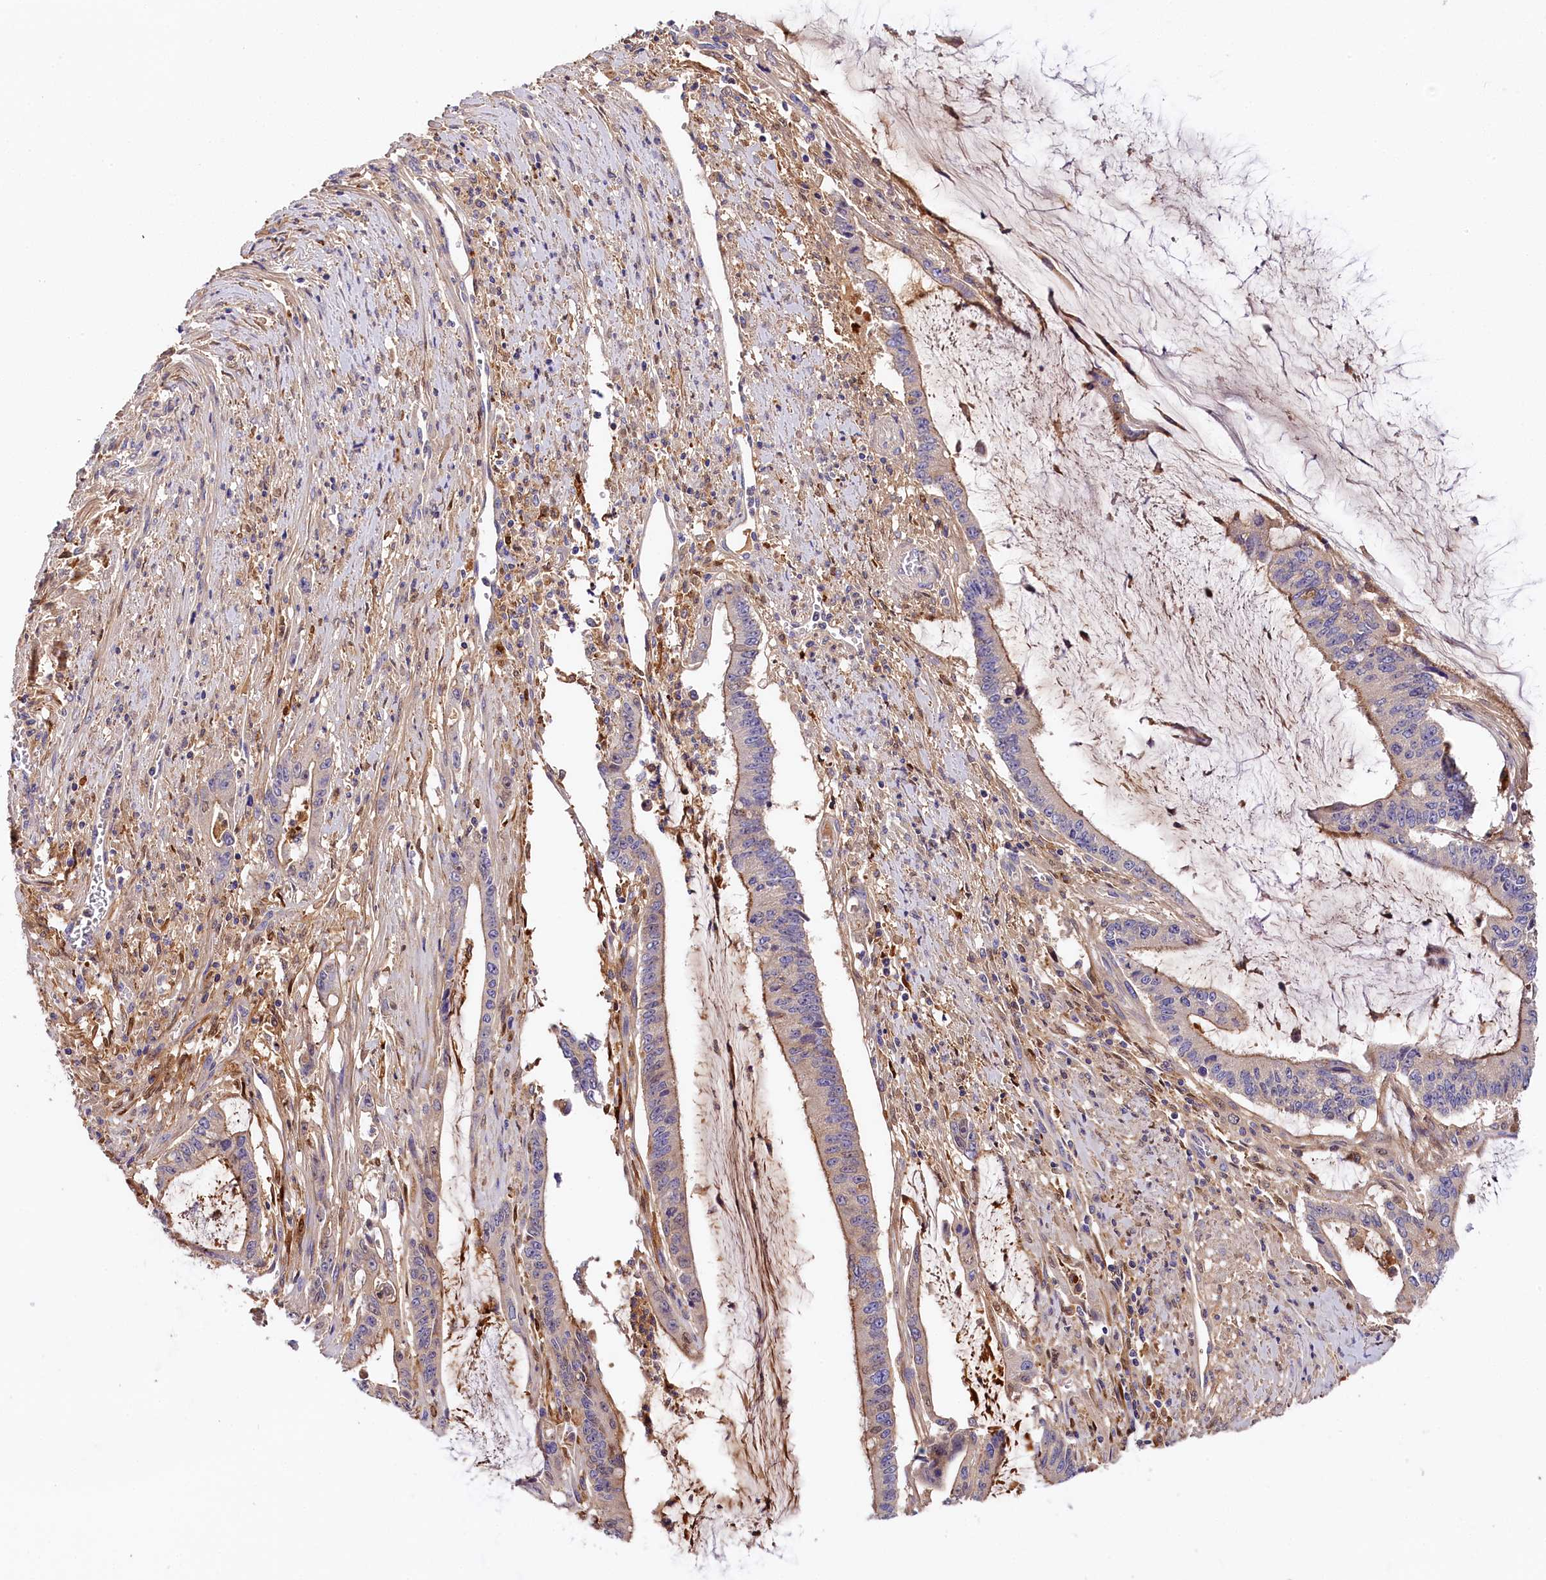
{"staining": {"intensity": "moderate", "quantity": "<25%", "location": "cytoplasmic/membranous"}, "tissue": "pancreatic cancer", "cell_type": "Tumor cells", "image_type": "cancer", "snomed": [{"axis": "morphology", "description": "Adenocarcinoma, NOS"}, {"axis": "topography", "description": "Pancreas"}], "caption": "DAB immunohistochemical staining of human pancreatic cancer (adenocarcinoma) displays moderate cytoplasmic/membranous protein staining in approximately <25% of tumor cells.", "gene": "KATNB1", "patient": {"sex": "female", "age": 50}}